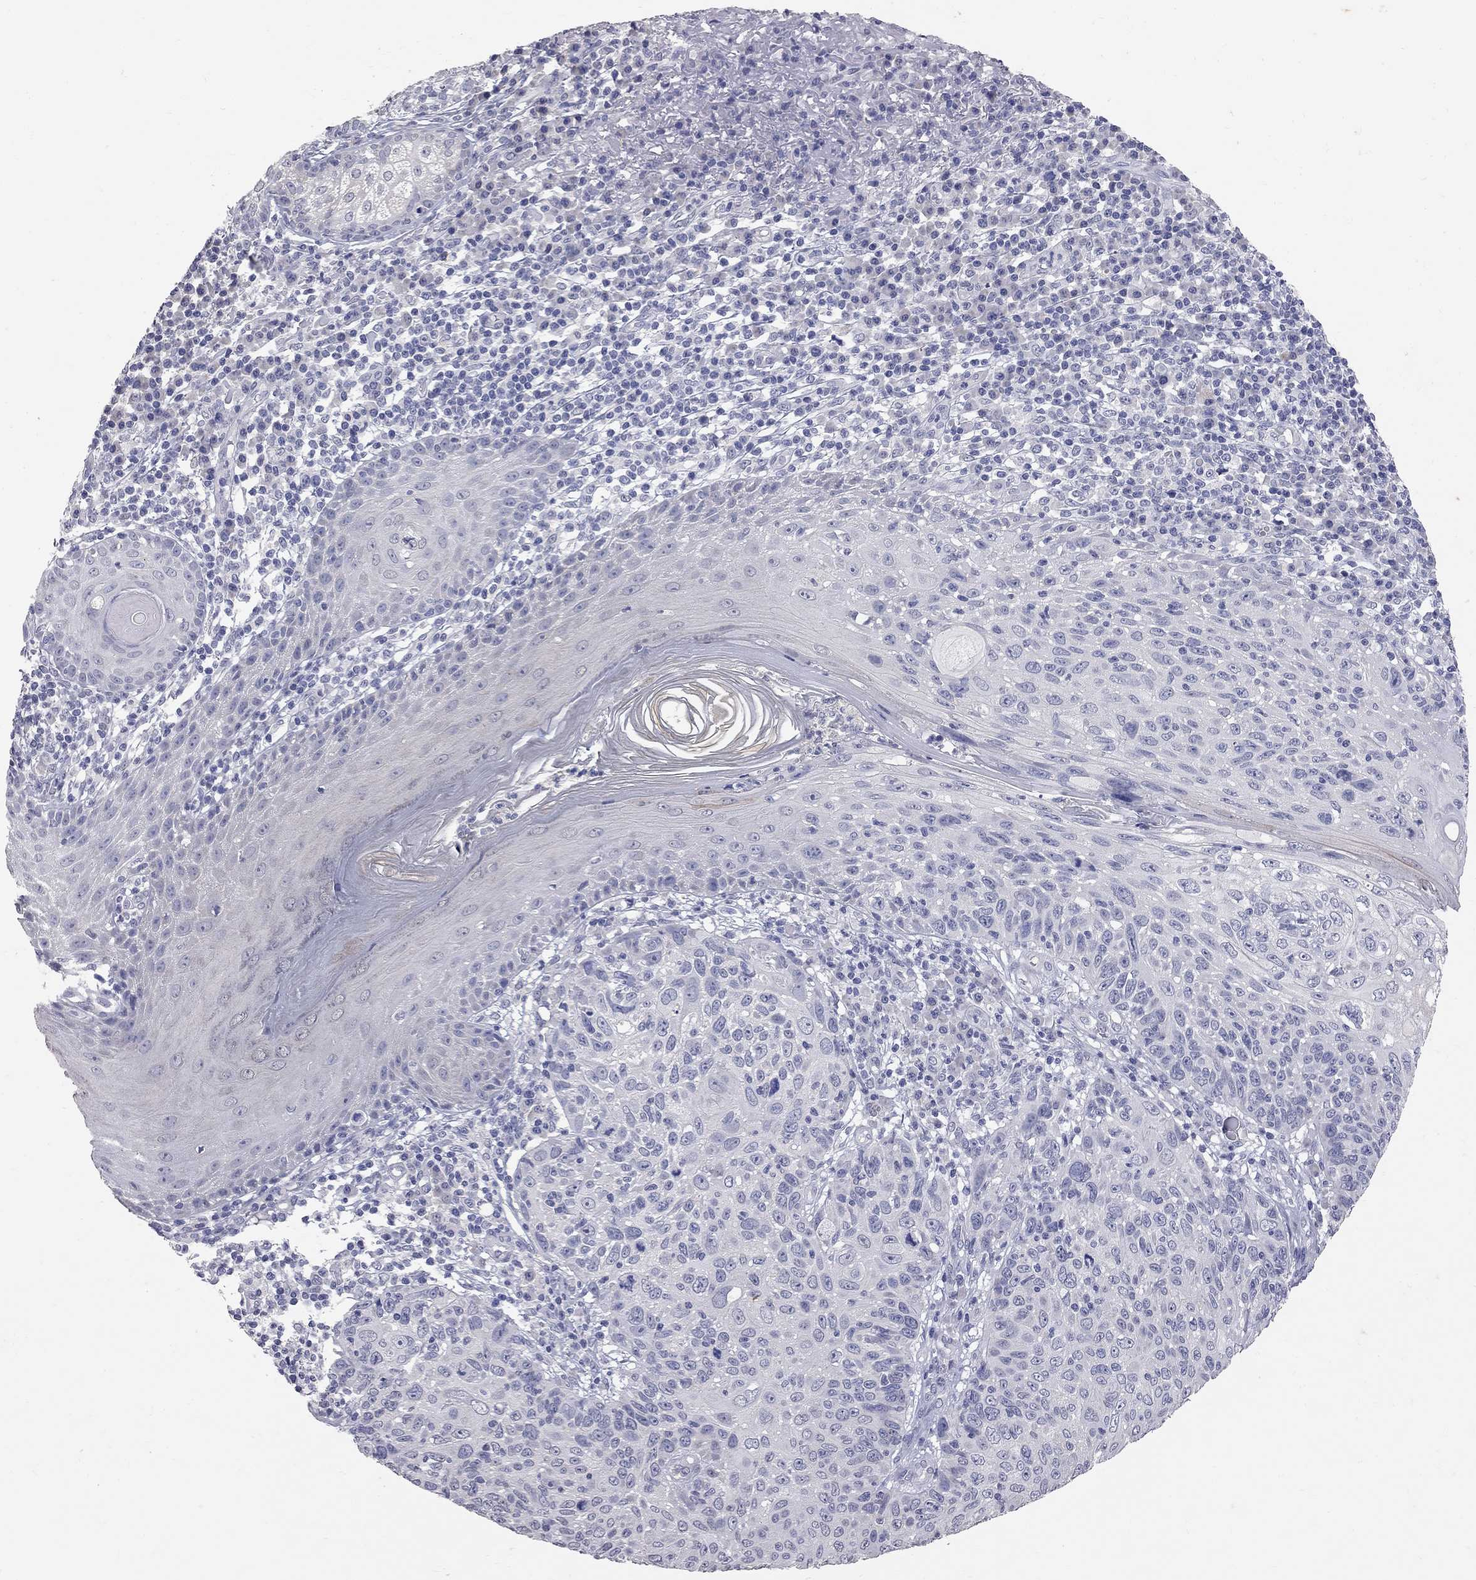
{"staining": {"intensity": "negative", "quantity": "none", "location": "none"}, "tissue": "skin cancer", "cell_type": "Tumor cells", "image_type": "cancer", "snomed": [{"axis": "morphology", "description": "Squamous cell carcinoma, NOS"}, {"axis": "topography", "description": "Skin"}], "caption": "IHC histopathology image of neoplastic tissue: skin cancer (squamous cell carcinoma) stained with DAB (3,3'-diaminobenzidine) exhibits no significant protein expression in tumor cells.", "gene": "NOS2", "patient": {"sex": "male", "age": 92}}